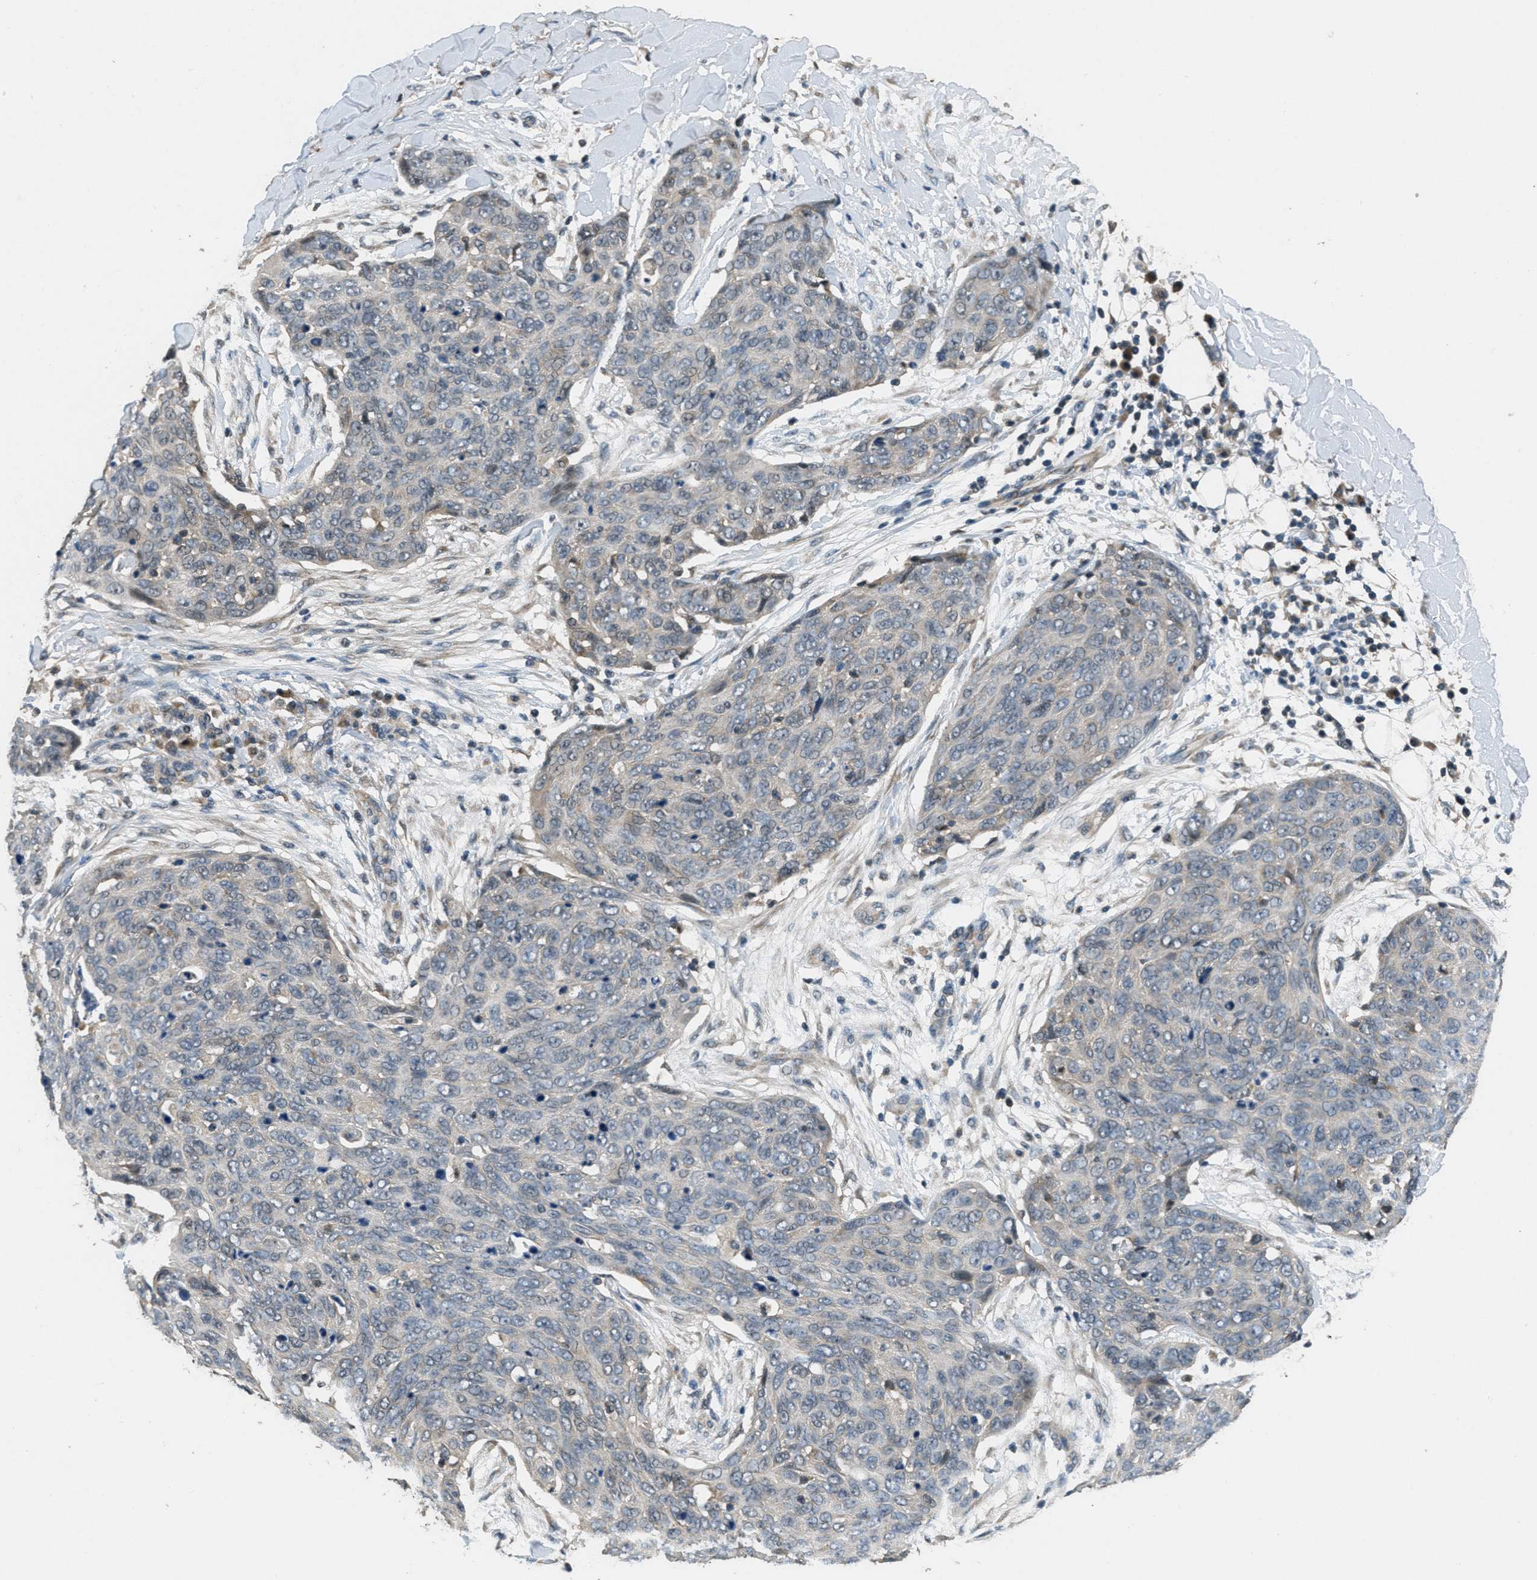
{"staining": {"intensity": "weak", "quantity": "<25%", "location": "nuclear"}, "tissue": "skin cancer", "cell_type": "Tumor cells", "image_type": "cancer", "snomed": [{"axis": "morphology", "description": "Squamous cell carcinoma, NOS"}, {"axis": "topography", "description": "Skin"}], "caption": "High magnification brightfield microscopy of skin cancer stained with DAB (brown) and counterstained with hematoxylin (blue): tumor cells show no significant staining. (DAB IHC with hematoxylin counter stain).", "gene": "NAT1", "patient": {"sex": "male", "age": 24}}